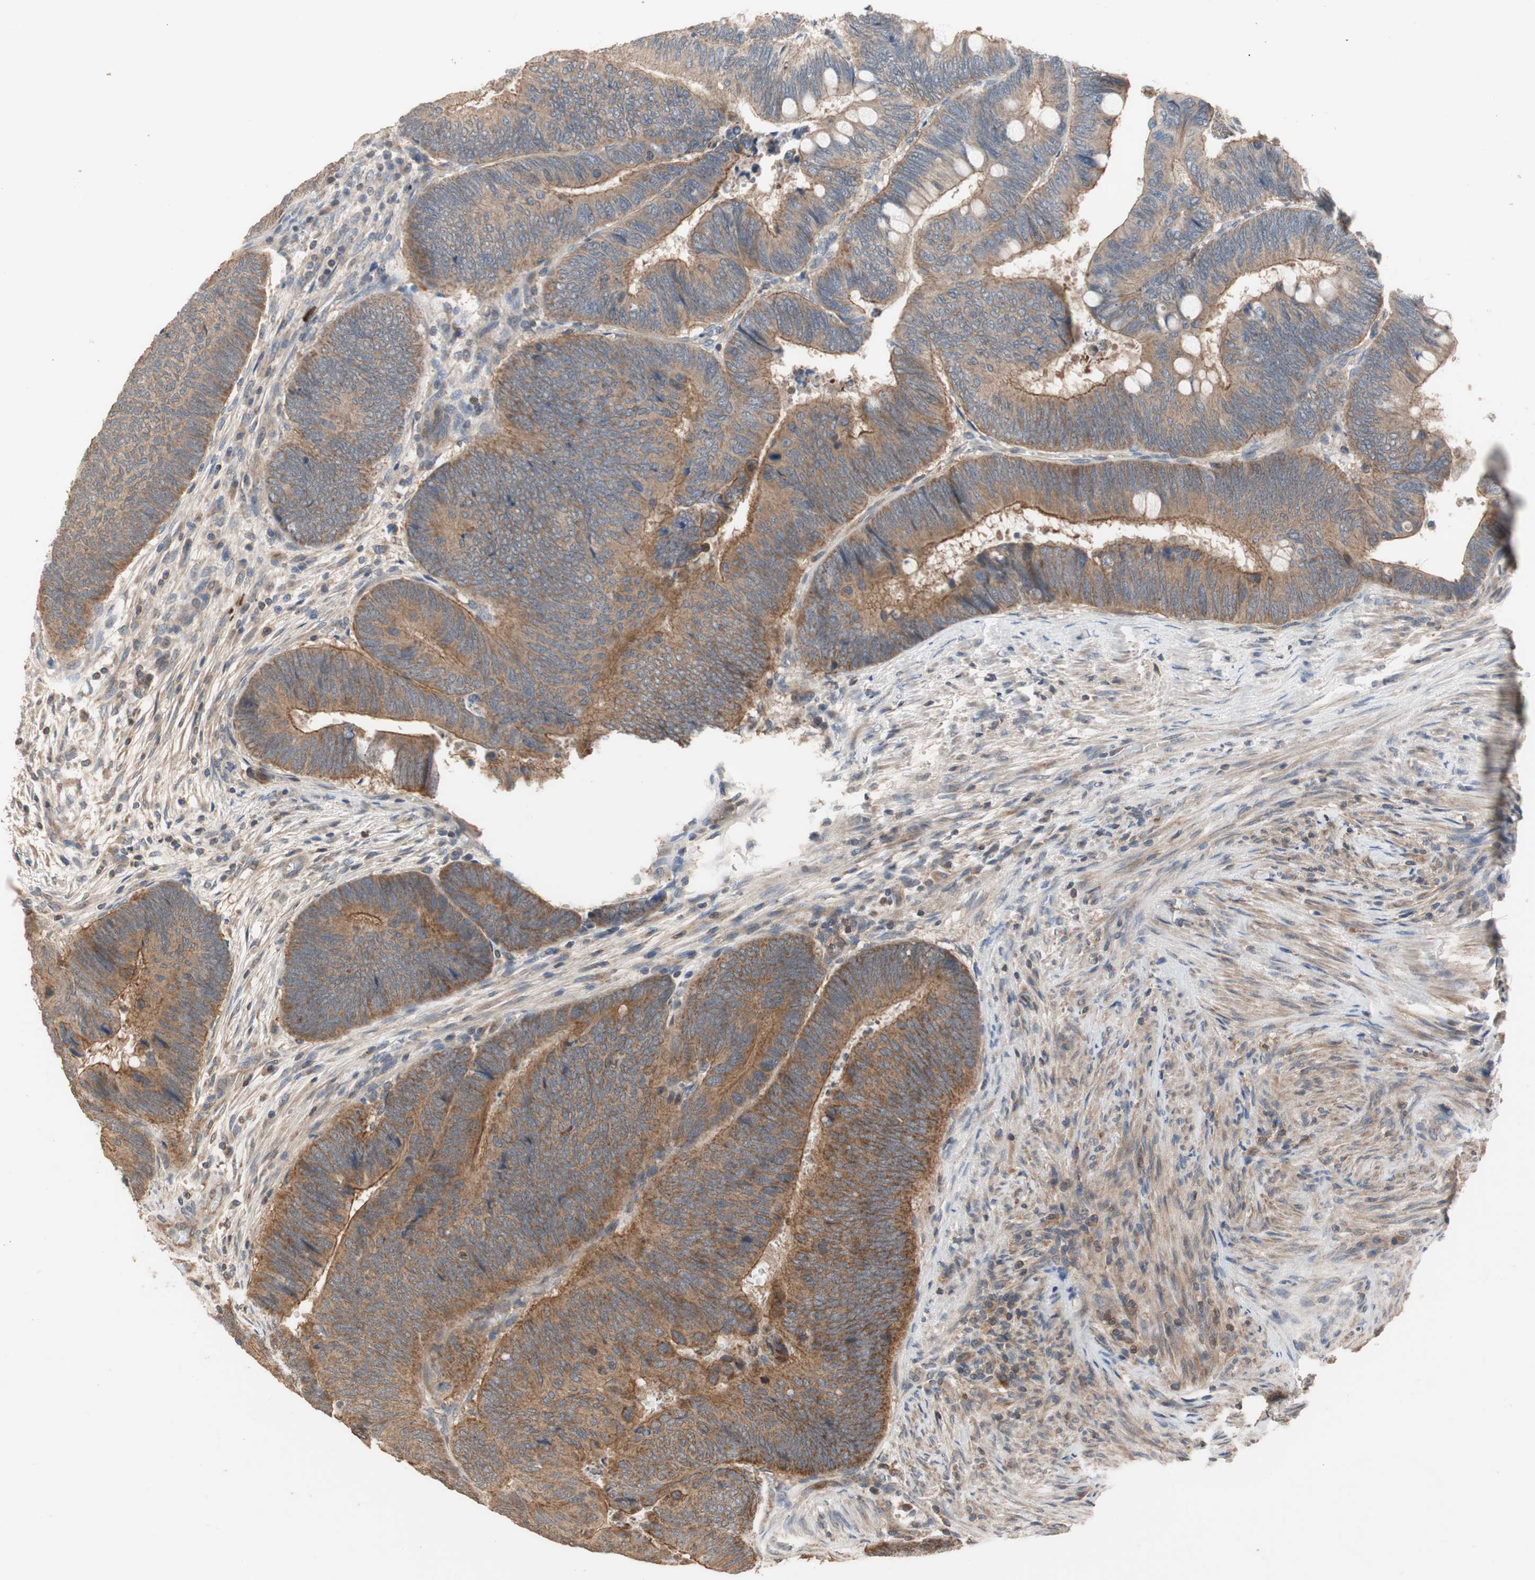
{"staining": {"intensity": "moderate", "quantity": ">75%", "location": "cytoplasmic/membranous"}, "tissue": "colorectal cancer", "cell_type": "Tumor cells", "image_type": "cancer", "snomed": [{"axis": "morphology", "description": "Normal tissue, NOS"}, {"axis": "morphology", "description": "Adenocarcinoma, NOS"}, {"axis": "topography", "description": "Rectum"}, {"axis": "topography", "description": "Peripheral nerve tissue"}], "caption": "Immunohistochemical staining of colorectal cancer (adenocarcinoma) demonstrates medium levels of moderate cytoplasmic/membranous expression in approximately >75% of tumor cells.", "gene": "MAP4K2", "patient": {"sex": "male", "age": 92}}